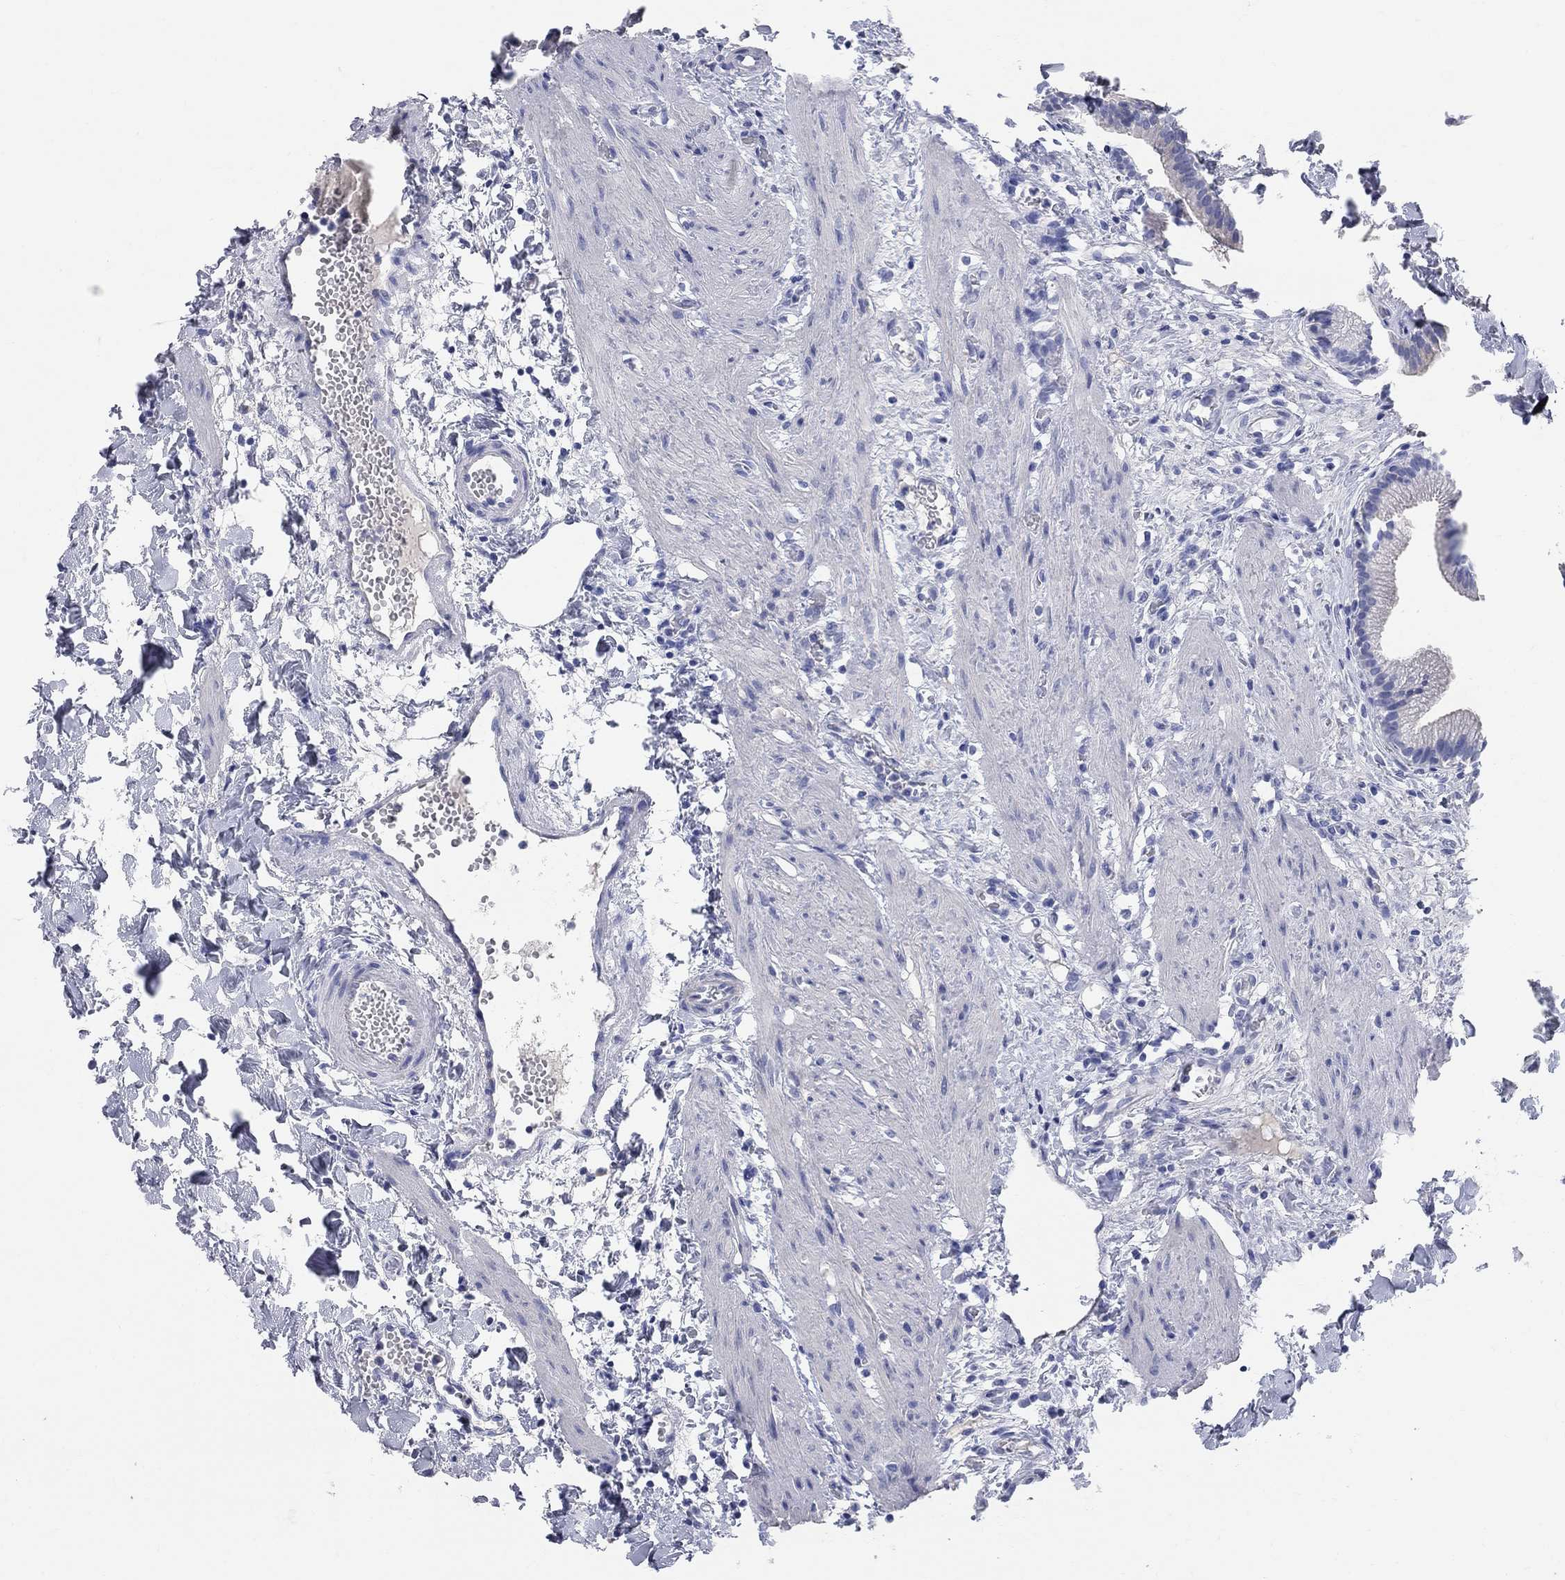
{"staining": {"intensity": "moderate", "quantity": "<25%", "location": "cytoplasmic/membranous"}, "tissue": "gallbladder", "cell_type": "Glandular cells", "image_type": "normal", "snomed": [{"axis": "morphology", "description": "Normal tissue, NOS"}, {"axis": "topography", "description": "Gallbladder"}], "caption": "Human gallbladder stained for a protein (brown) demonstrates moderate cytoplasmic/membranous positive expression in about <25% of glandular cells.", "gene": "AOX1", "patient": {"sex": "female", "age": 24}}